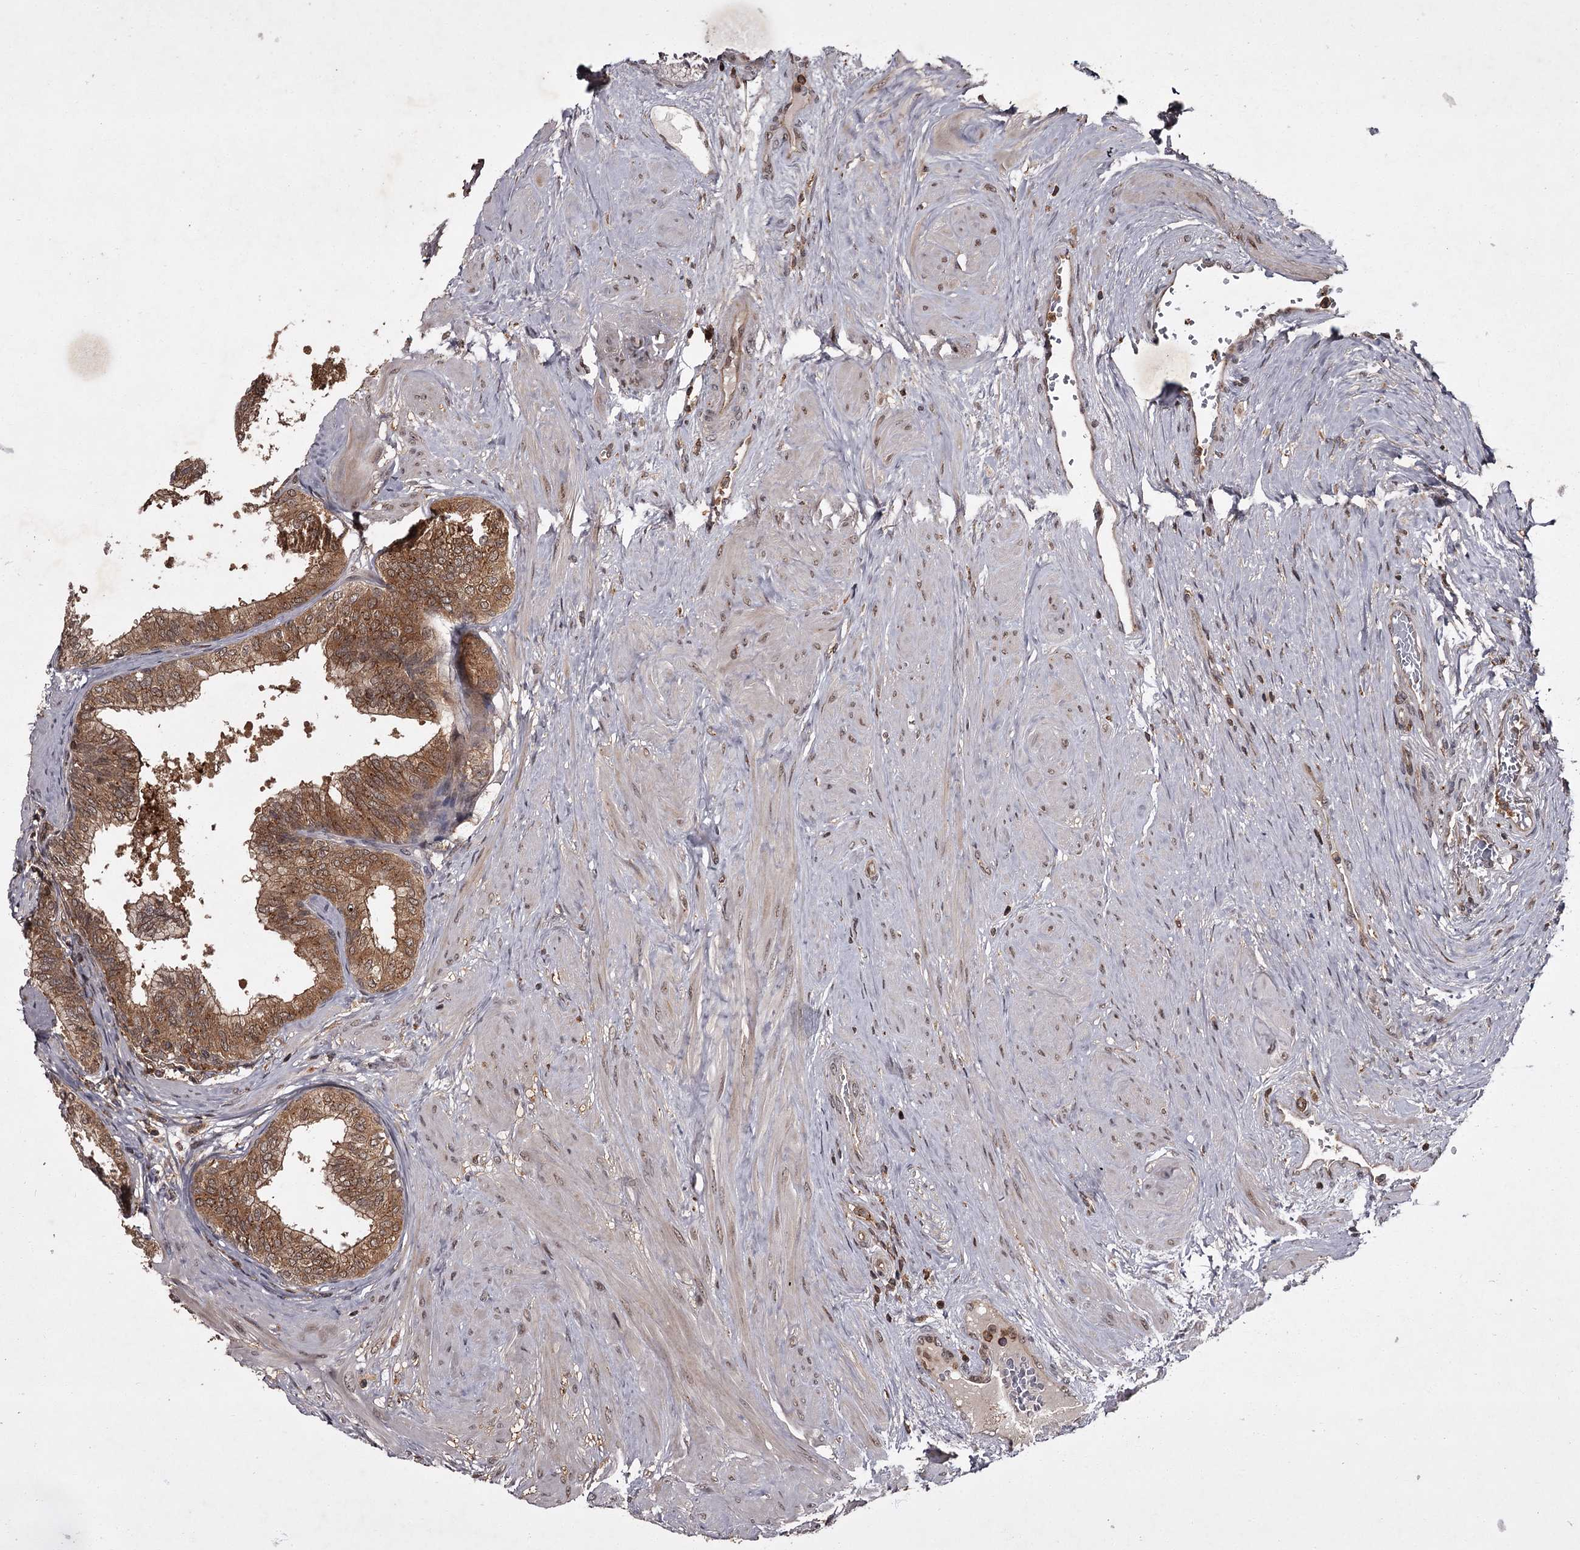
{"staining": {"intensity": "moderate", "quantity": ">75%", "location": "cytoplasmic/membranous"}, "tissue": "prostate", "cell_type": "Glandular cells", "image_type": "normal", "snomed": [{"axis": "morphology", "description": "Normal tissue, NOS"}, {"axis": "topography", "description": "Prostate"}], "caption": "This image demonstrates immunohistochemistry staining of unremarkable human prostate, with medium moderate cytoplasmic/membranous staining in approximately >75% of glandular cells.", "gene": "TBC1D23", "patient": {"sex": "male", "age": 60}}